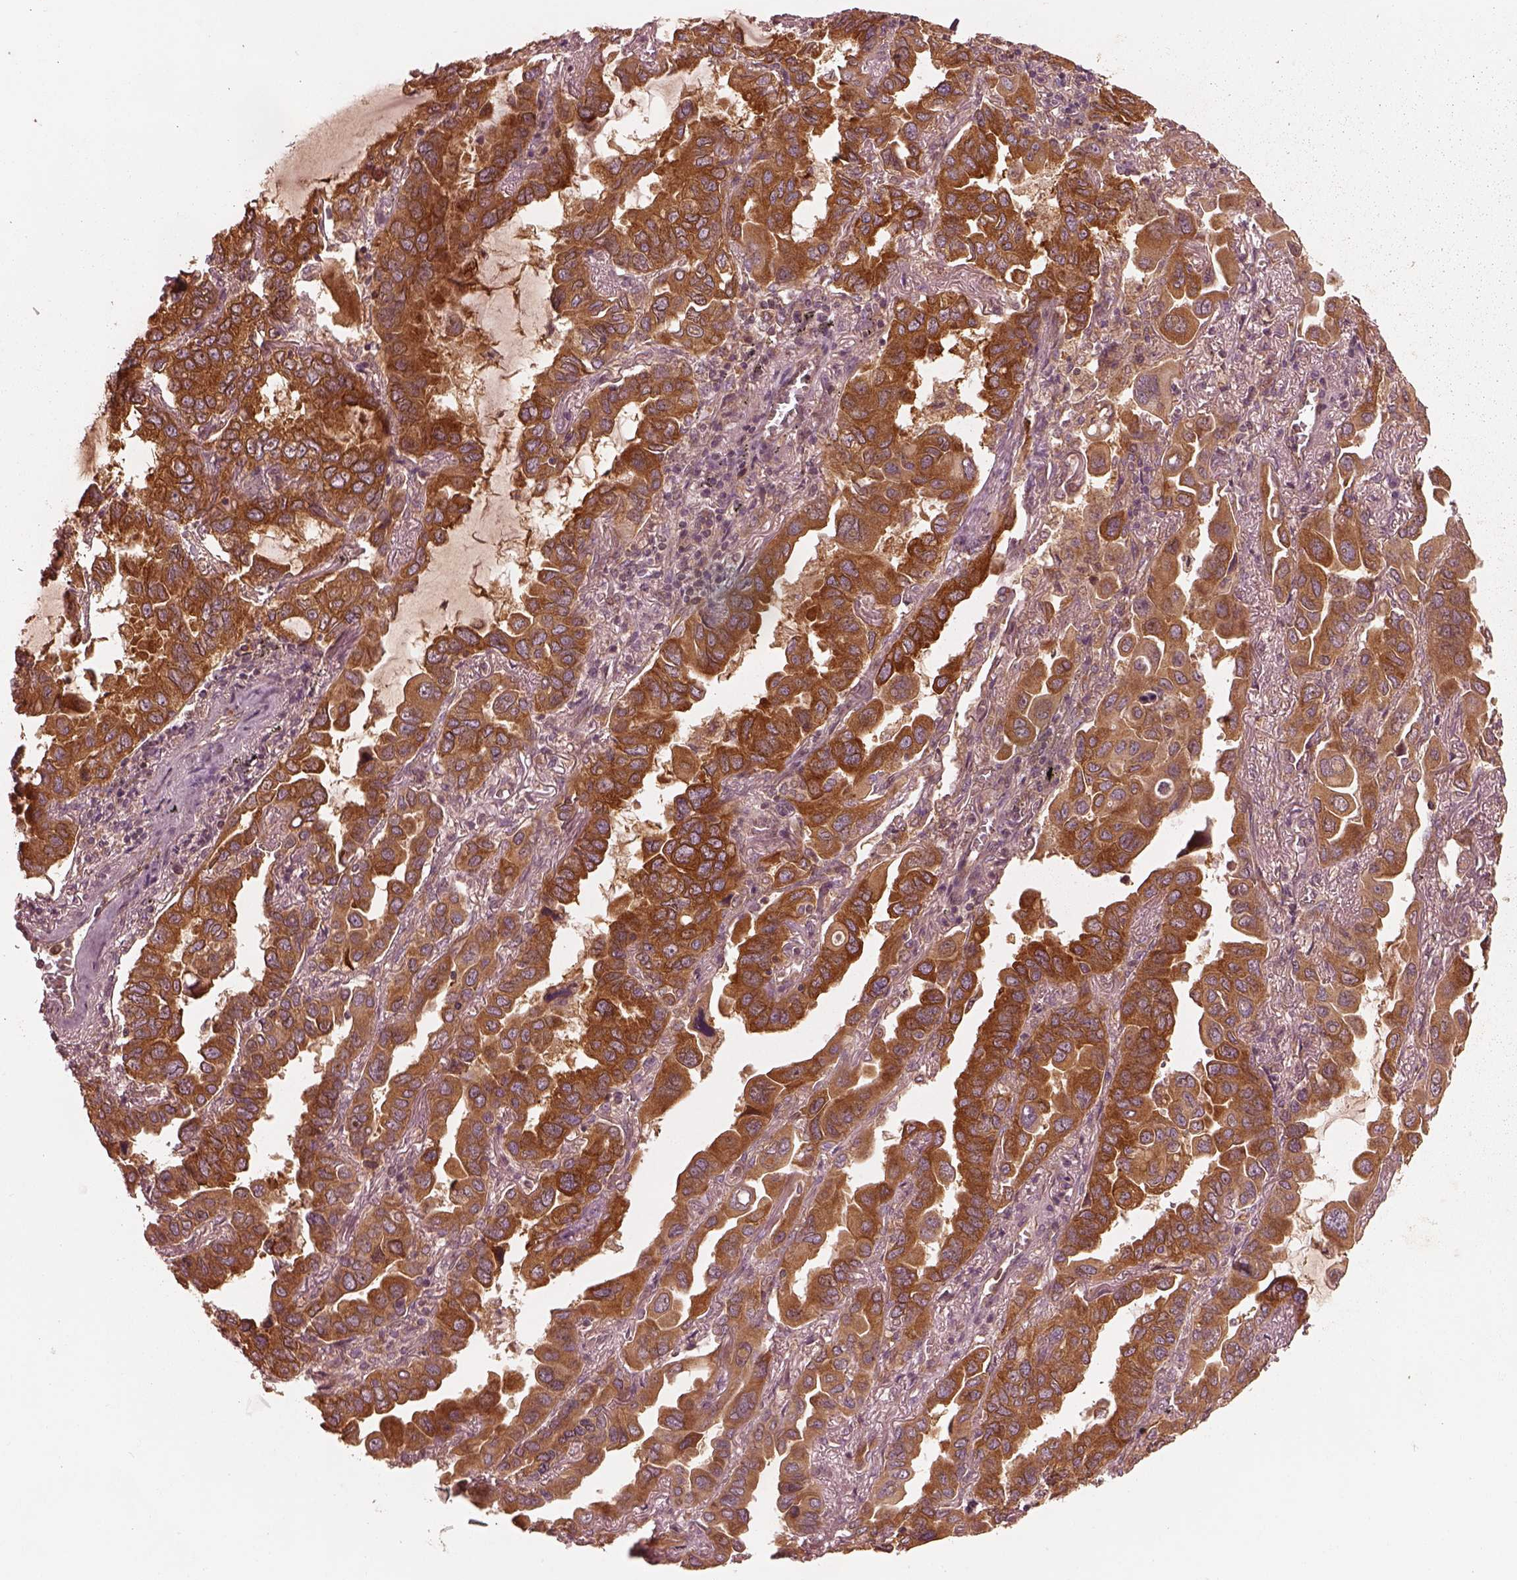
{"staining": {"intensity": "strong", "quantity": ">75%", "location": "cytoplasmic/membranous"}, "tissue": "lung cancer", "cell_type": "Tumor cells", "image_type": "cancer", "snomed": [{"axis": "morphology", "description": "Adenocarcinoma, NOS"}, {"axis": "topography", "description": "Lung"}], "caption": "High-magnification brightfield microscopy of lung adenocarcinoma stained with DAB (3,3'-diaminobenzidine) (brown) and counterstained with hematoxylin (blue). tumor cells exhibit strong cytoplasmic/membranous expression is present in approximately>75% of cells.", "gene": "PIK3R2", "patient": {"sex": "male", "age": 64}}